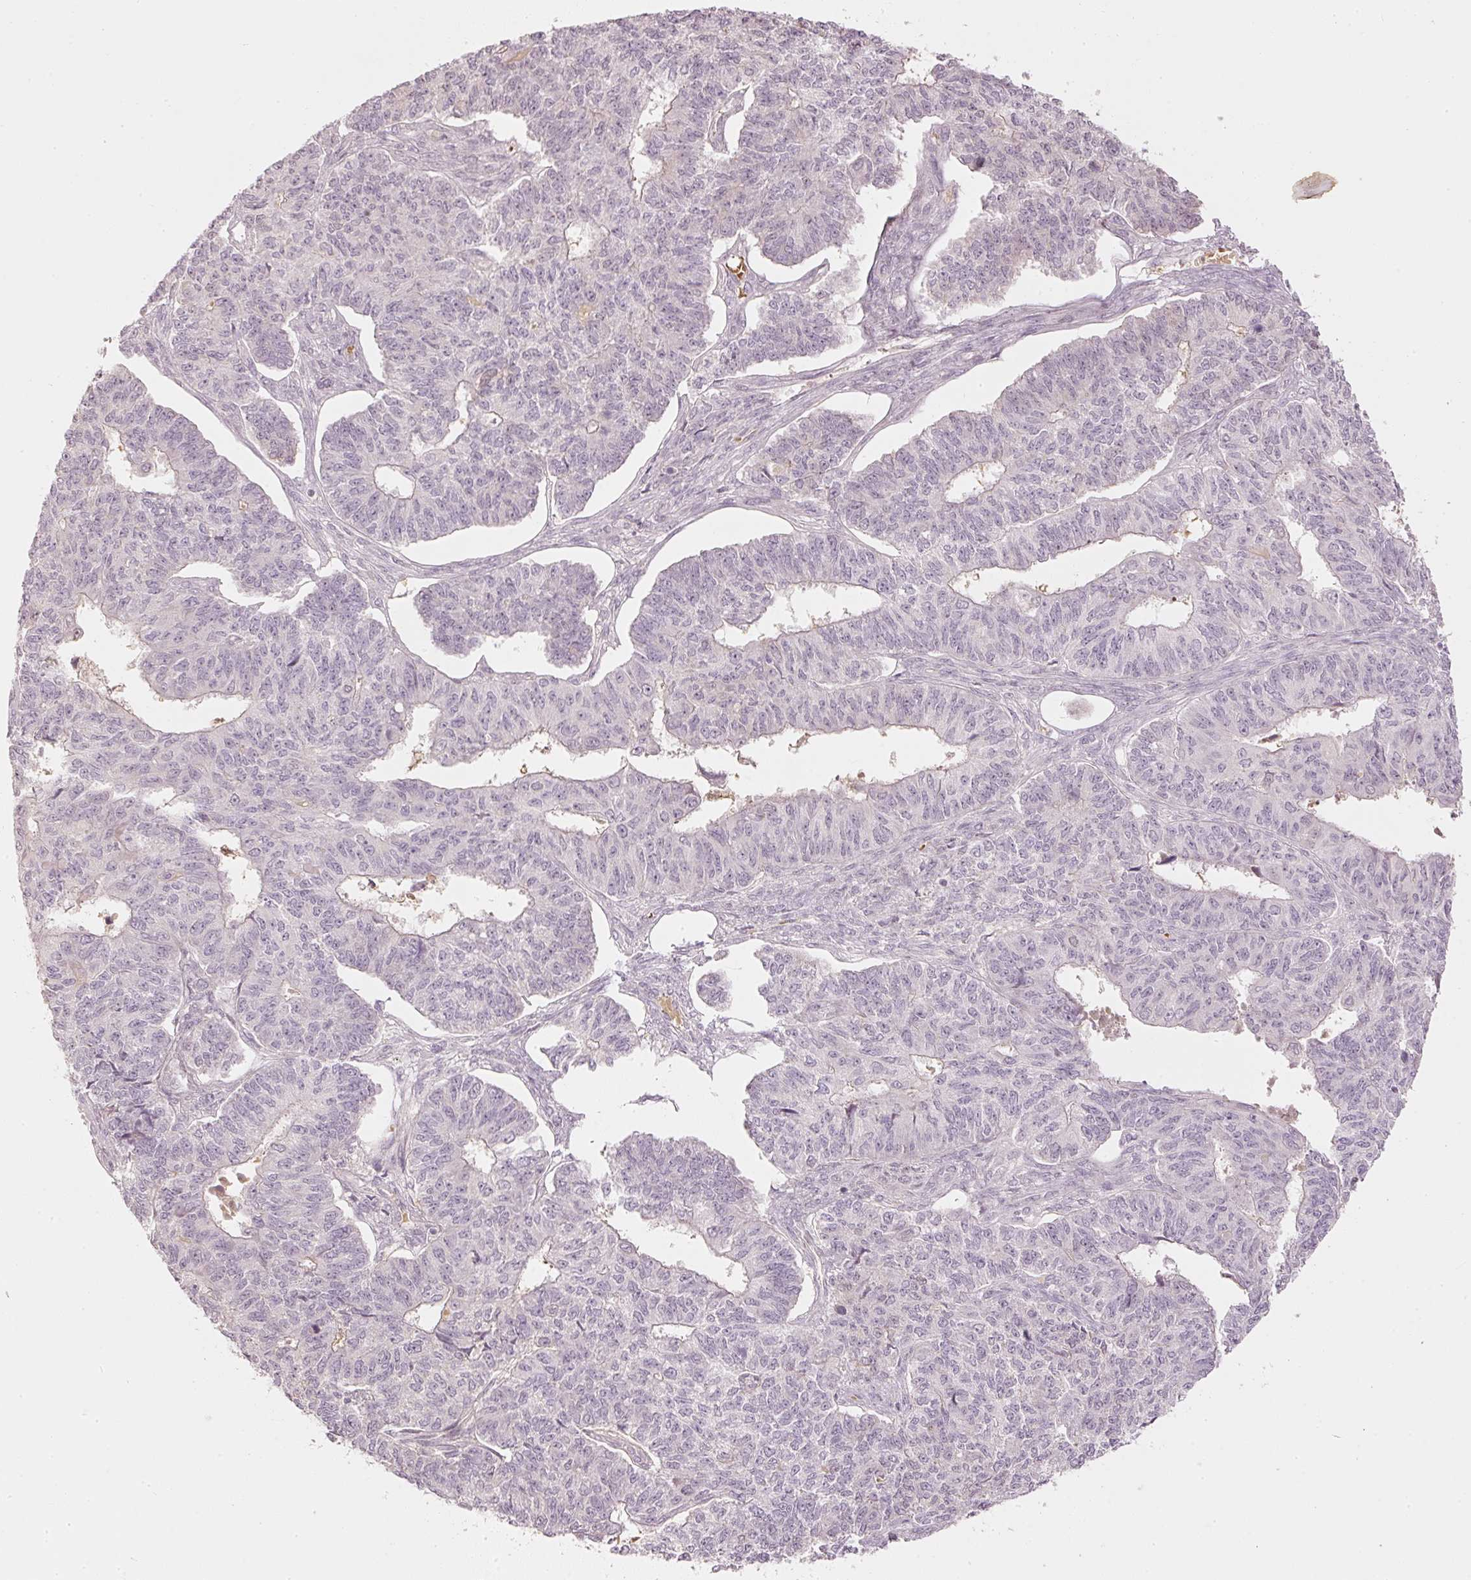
{"staining": {"intensity": "negative", "quantity": "none", "location": "none"}, "tissue": "endometrial cancer", "cell_type": "Tumor cells", "image_type": "cancer", "snomed": [{"axis": "morphology", "description": "Adenocarcinoma, NOS"}, {"axis": "topography", "description": "Endometrium"}], "caption": "Tumor cells show no significant protein expression in endometrial cancer (adenocarcinoma).", "gene": "GZMA", "patient": {"sex": "female", "age": 32}}